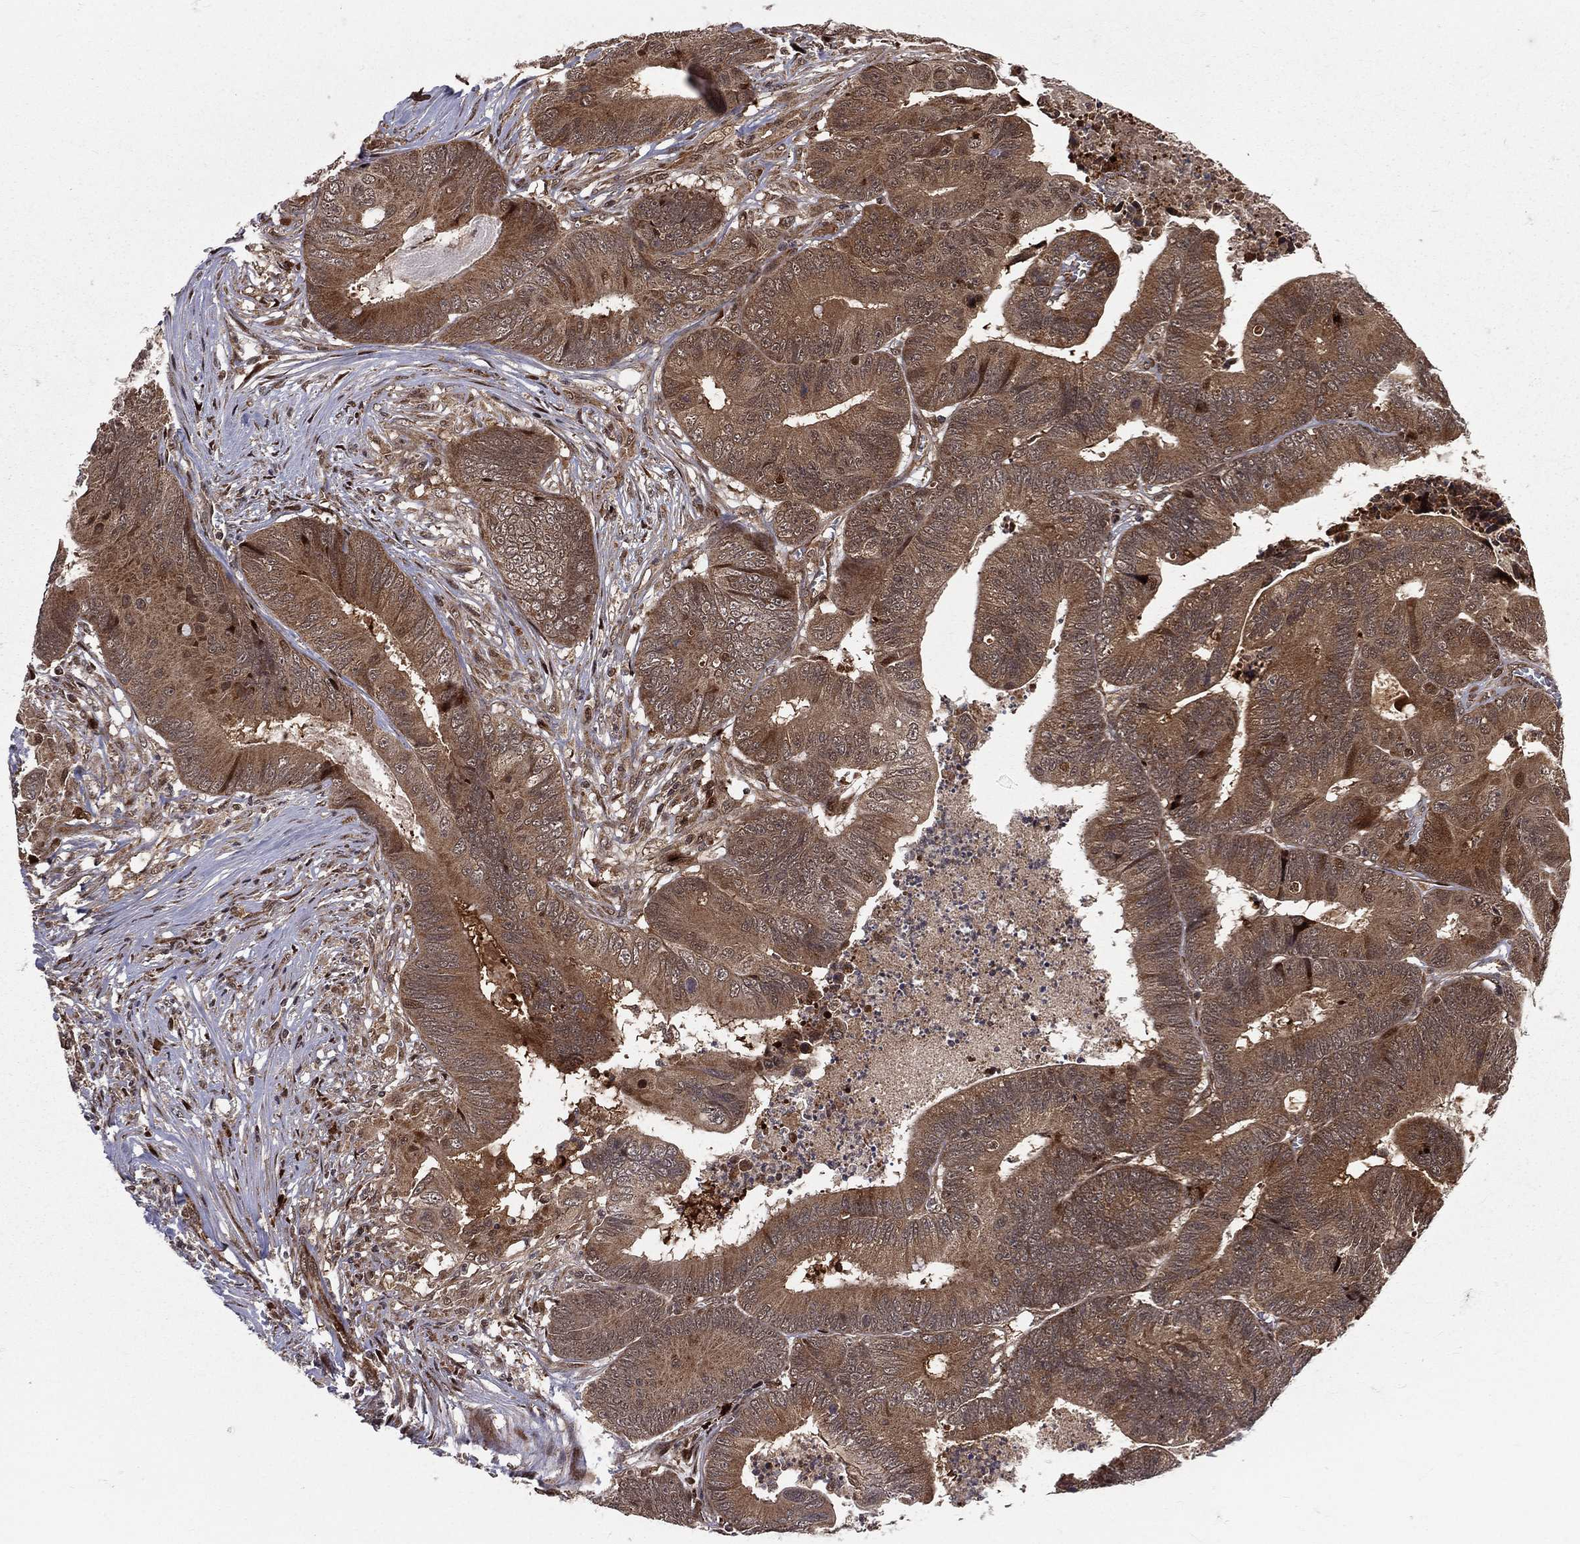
{"staining": {"intensity": "moderate", "quantity": ">75%", "location": "cytoplasmic/membranous"}, "tissue": "colorectal cancer", "cell_type": "Tumor cells", "image_type": "cancer", "snomed": [{"axis": "morphology", "description": "Adenocarcinoma, NOS"}, {"axis": "topography", "description": "Colon"}], "caption": "A medium amount of moderate cytoplasmic/membranous expression is present in approximately >75% of tumor cells in colorectal cancer tissue.", "gene": "MDM2", "patient": {"sex": "male", "age": 84}}